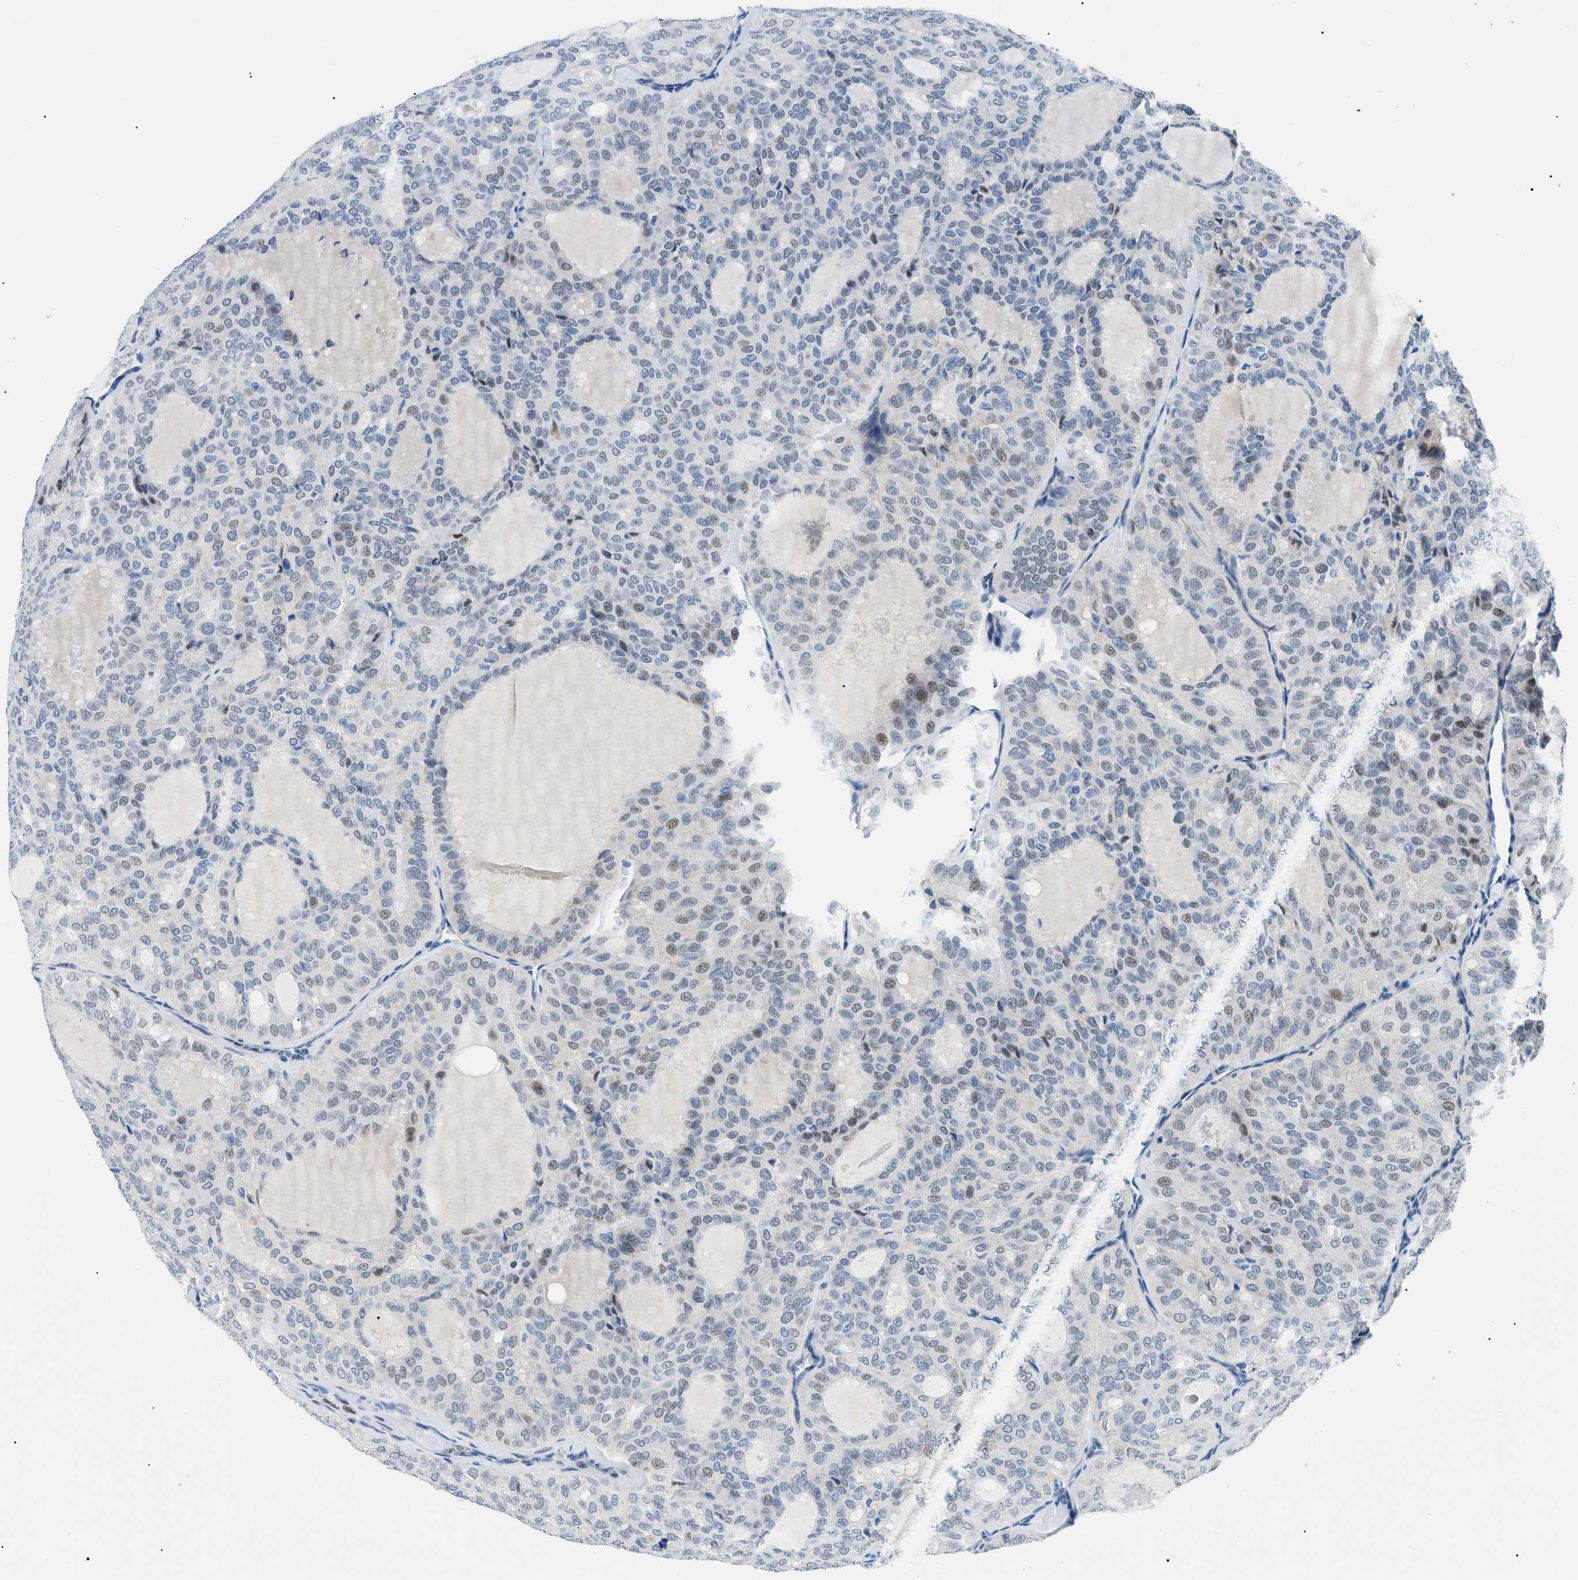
{"staining": {"intensity": "weak", "quantity": "25%-75%", "location": "nuclear"}, "tissue": "thyroid cancer", "cell_type": "Tumor cells", "image_type": "cancer", "snomed": [{"axis": "morphology", "description": "Follicular adenoma carcinoma, NOS"}, {"axis": "topography", "description": "Thyroid gland"}], "caption": "This is a histology image of immunohistochemistry (IHC) staining of follicular adenoma carcinoma (thyroid), which shows weak positivity in the nuclear of tumor cells.", "gene": "SMARCC1", "patient": {"sex": "male", "age": 75}}